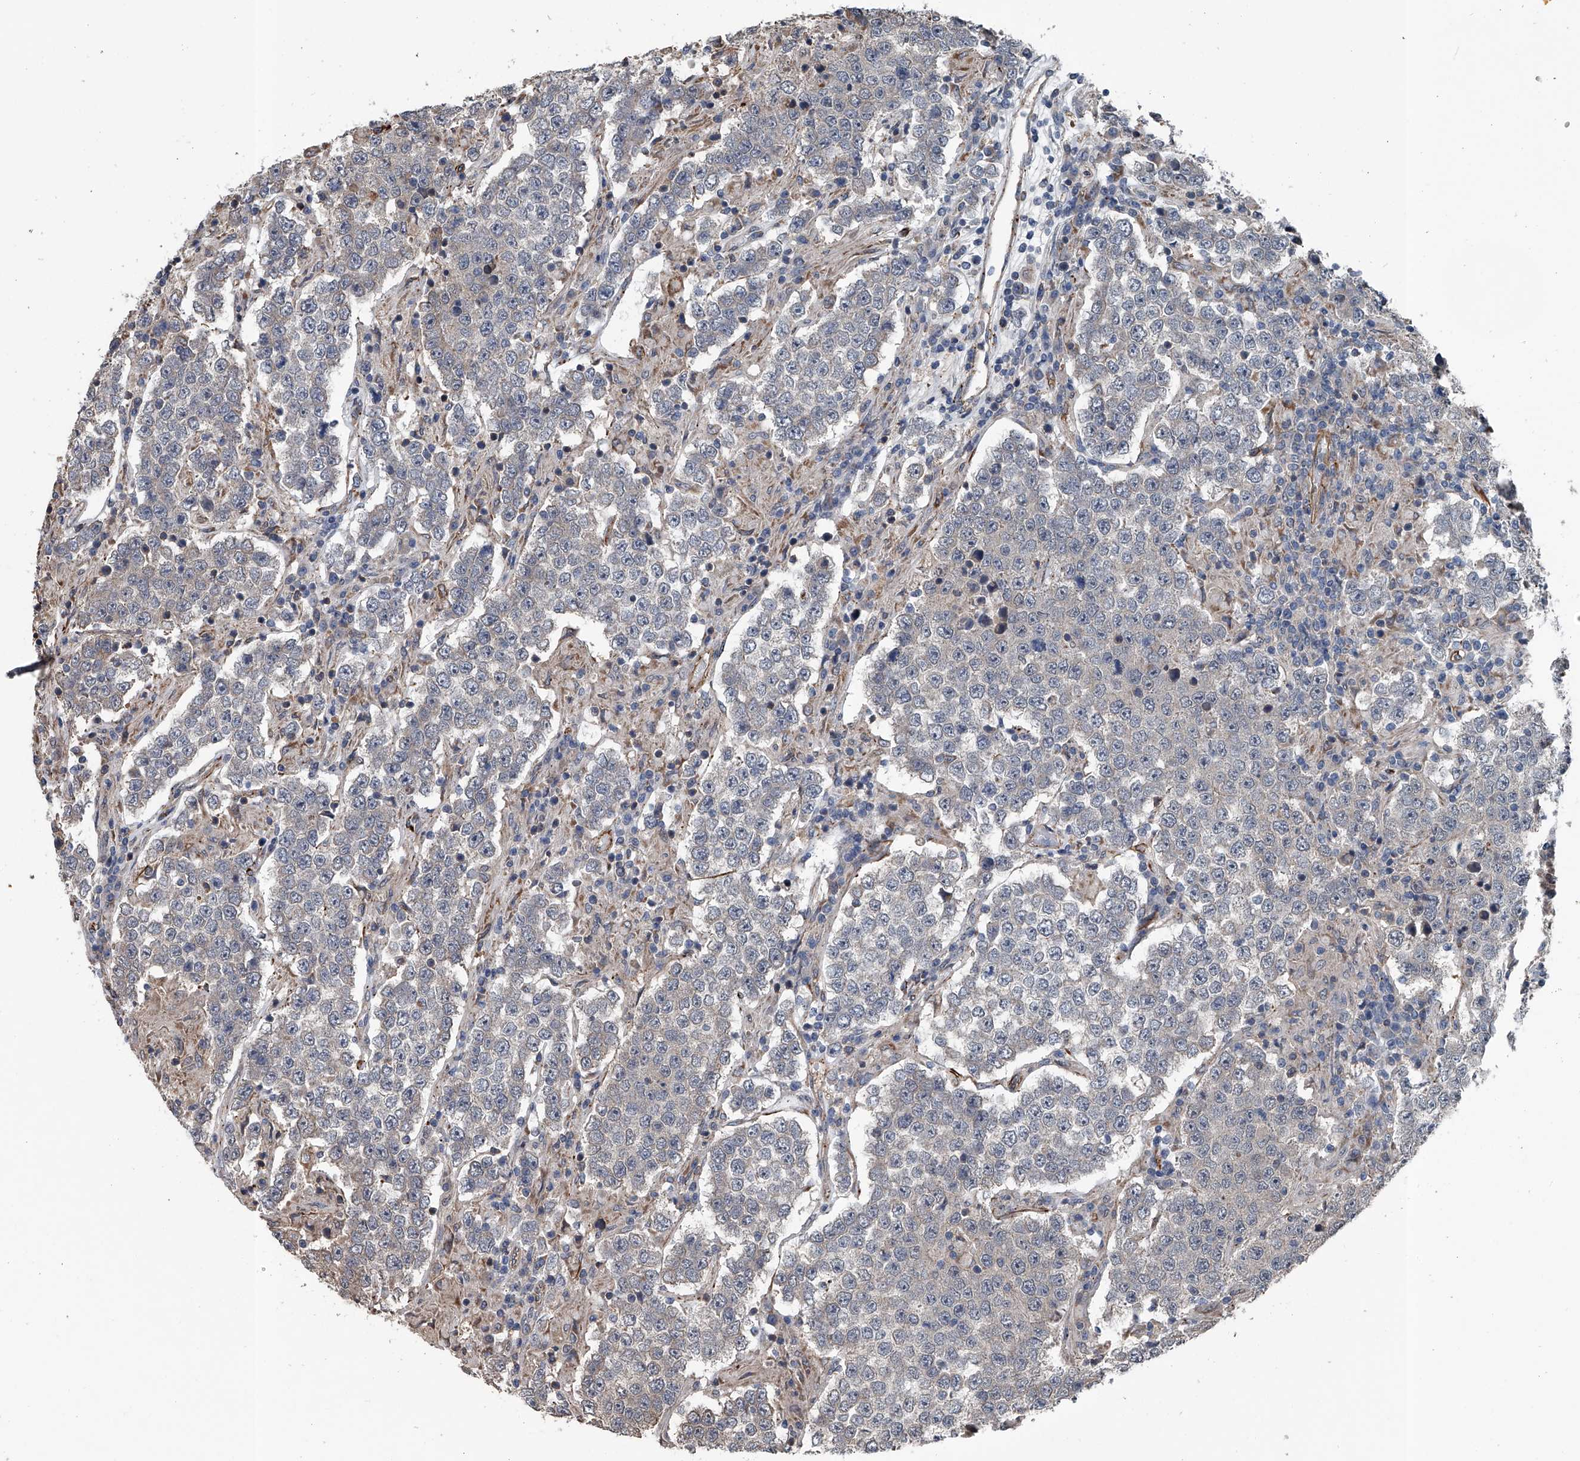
{"staining": {"intensity": "negative", "quantity": "none", "location": "none"}, "tissue": "testis cancer", "cell_type": "Tumor cells", "image_type": "cancer", "snomed": [{"axis": "morphology", "description": "Normal tissue, NOS"}, {"axis": "morphology", "description": "Urothelial carcinoma, High grade"}, {"axis": "morphology", "description": "Seminoma, NOS"}, {"axis": "morphology", "description": "Carcinoma, Embryonal, NOS"}, {"axis": "topography", "description": "Urinary bladder"}, {"axis": "topography", "description": "Testis"}], "caption": "Immunohistochemistry photomicrograph of human testis cancer (urothelial carcinoma (high-grade)) stained for a protein (brown), which reveals no staining in tumor cells.", "gene": "LDLRAD2", "patient": {"sex": "male", "age": 41}}